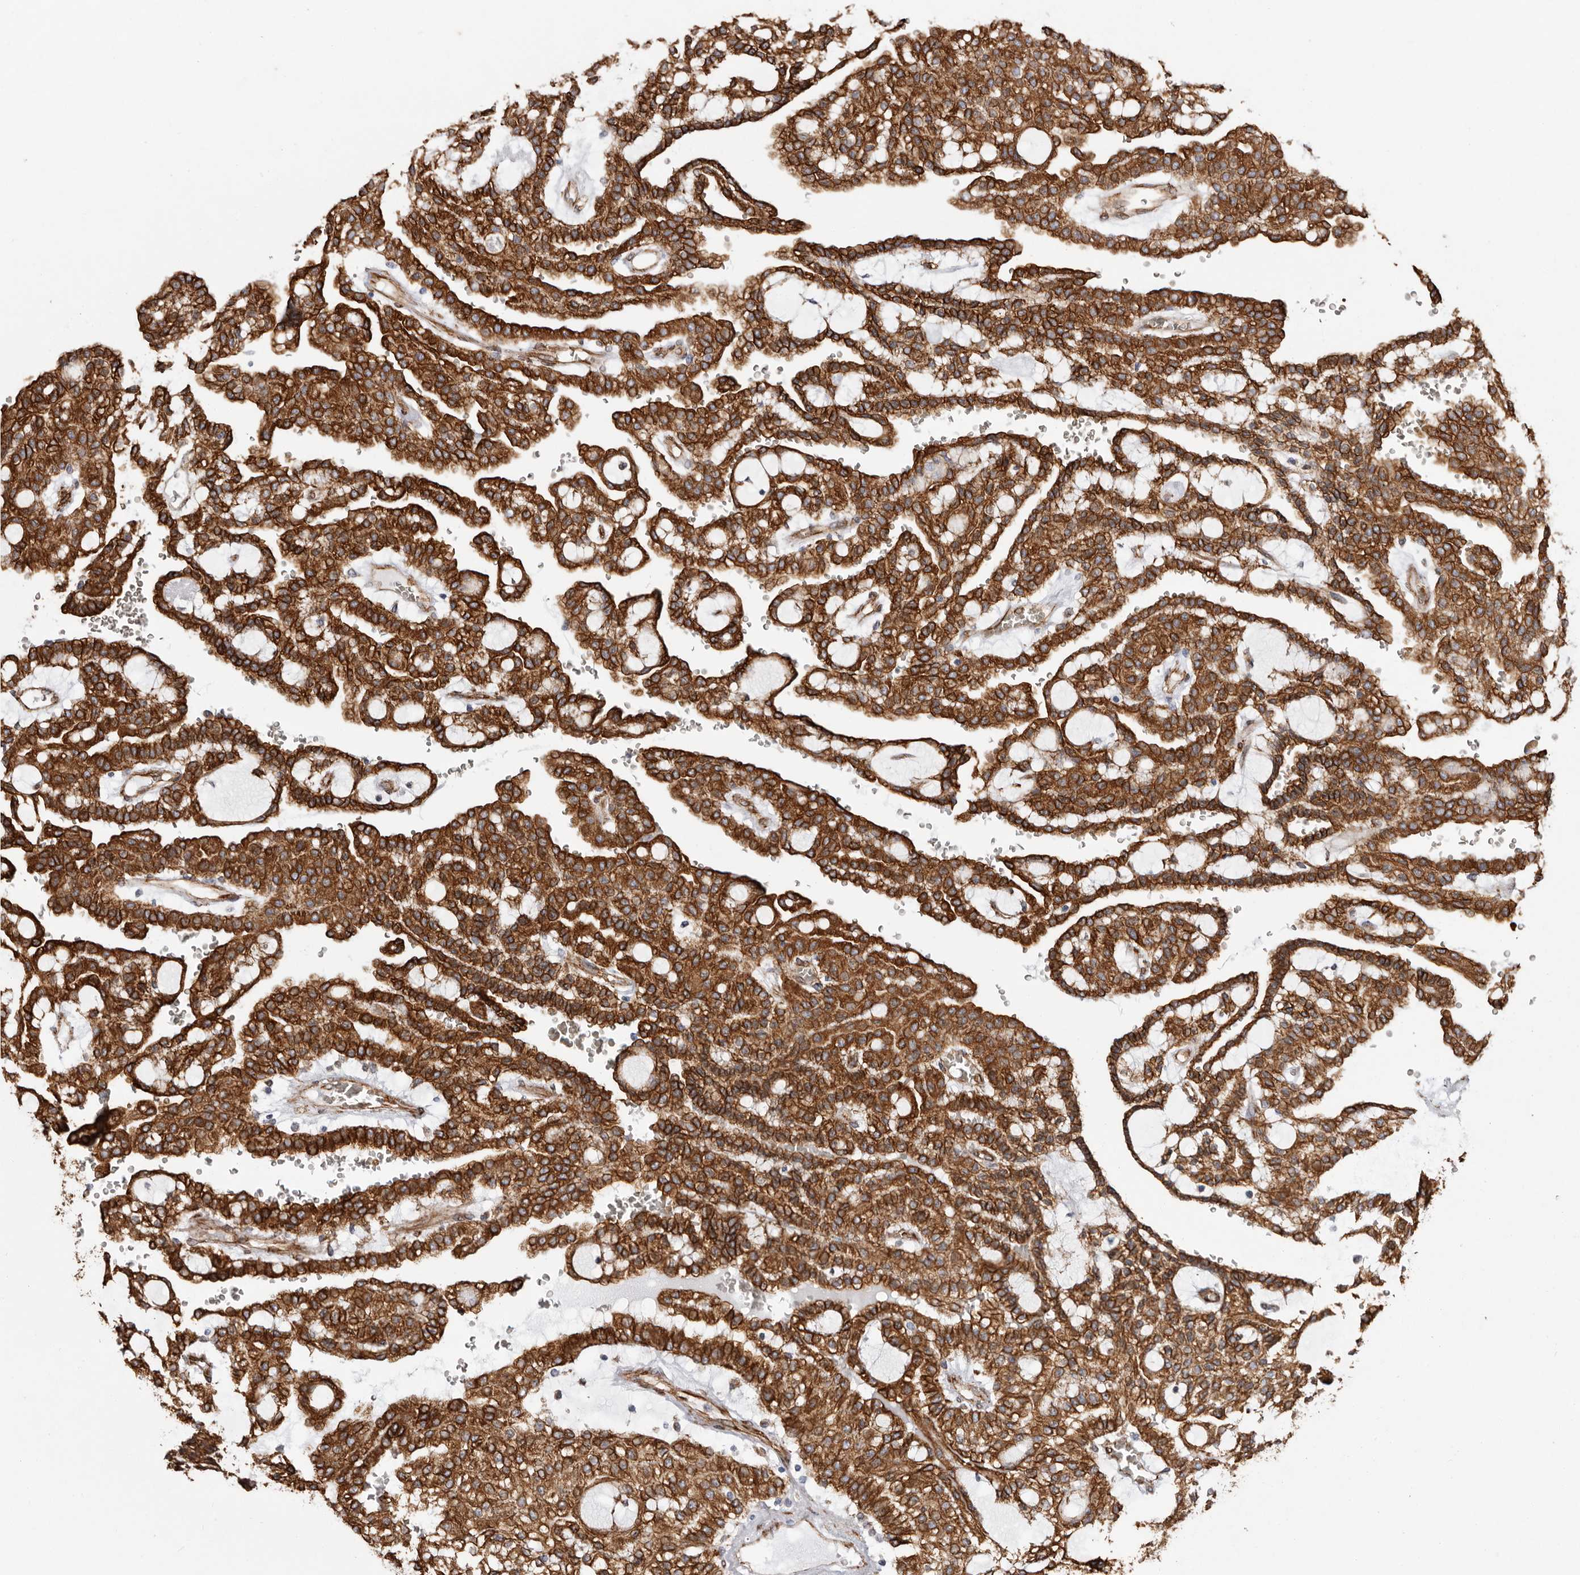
{"staining": {"intensity": "strong", "quantity": ">75%", "location": "cytoplasmic/membranous"}, "tissue": "renal cancer", "cell_type": "Tumor cells", "image_type": "cancer", "snomed": [{"axis": "morphology", "description": "Adenocarcinoma, NOS"}, {"axis": "topography", "description": "Kidney"}], "caption": "An image of renal adenocarcinoma stained for a protein reveals strong cytoplasmic/membranous brown staining in tumor cells. The staining was performed using DAB, with brown indicating positive protein expression. Nuclei are stained blue with hematoxylin.", "gene": "SEMA3E", "patient": {"sex": "male", "age": 63}}